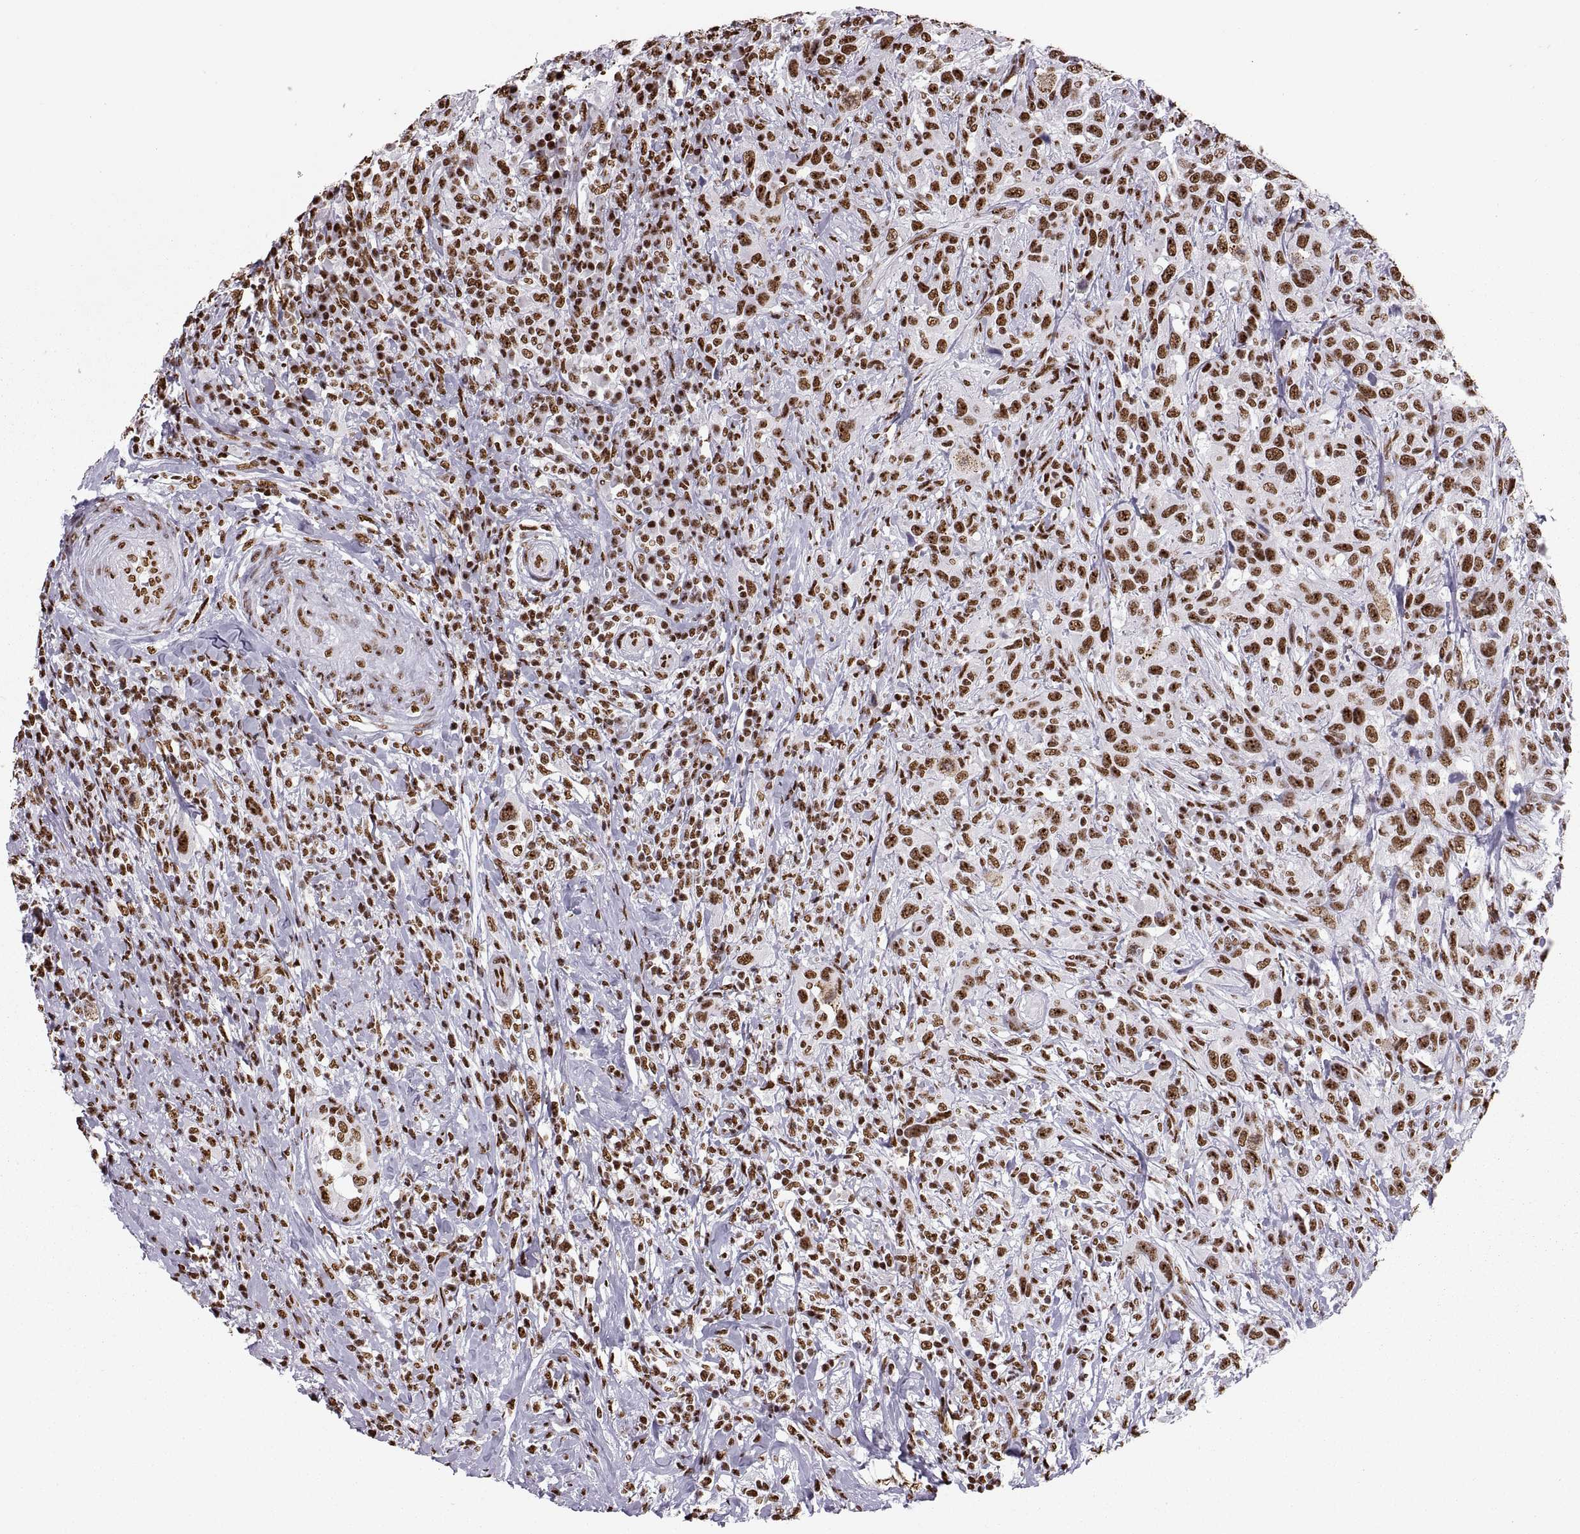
{"staining": {"intensity": "strong", "quantity": "25%-75%", "location": "nuclear"}, "tissue": "urothelial cancer", "cell_type": "Tumor cells", "image_type": "cancer", "snomed": [{"axis": "morphology", "description": "Urothelial carcinoma, NOS"}, {"axis": "morphology", "description": "Urothelial carcinoma, High grade"}, {"axis": "topography", "description": "Urinary bladder"}], "caption": "The micrograph demonstrates staining of transitional cell carcinoma, revealing strong nuclear protein positivity (brown color) within tumor cells.", "gene": "SNAI1", "patient": {"sex": "female", "age": 64}}